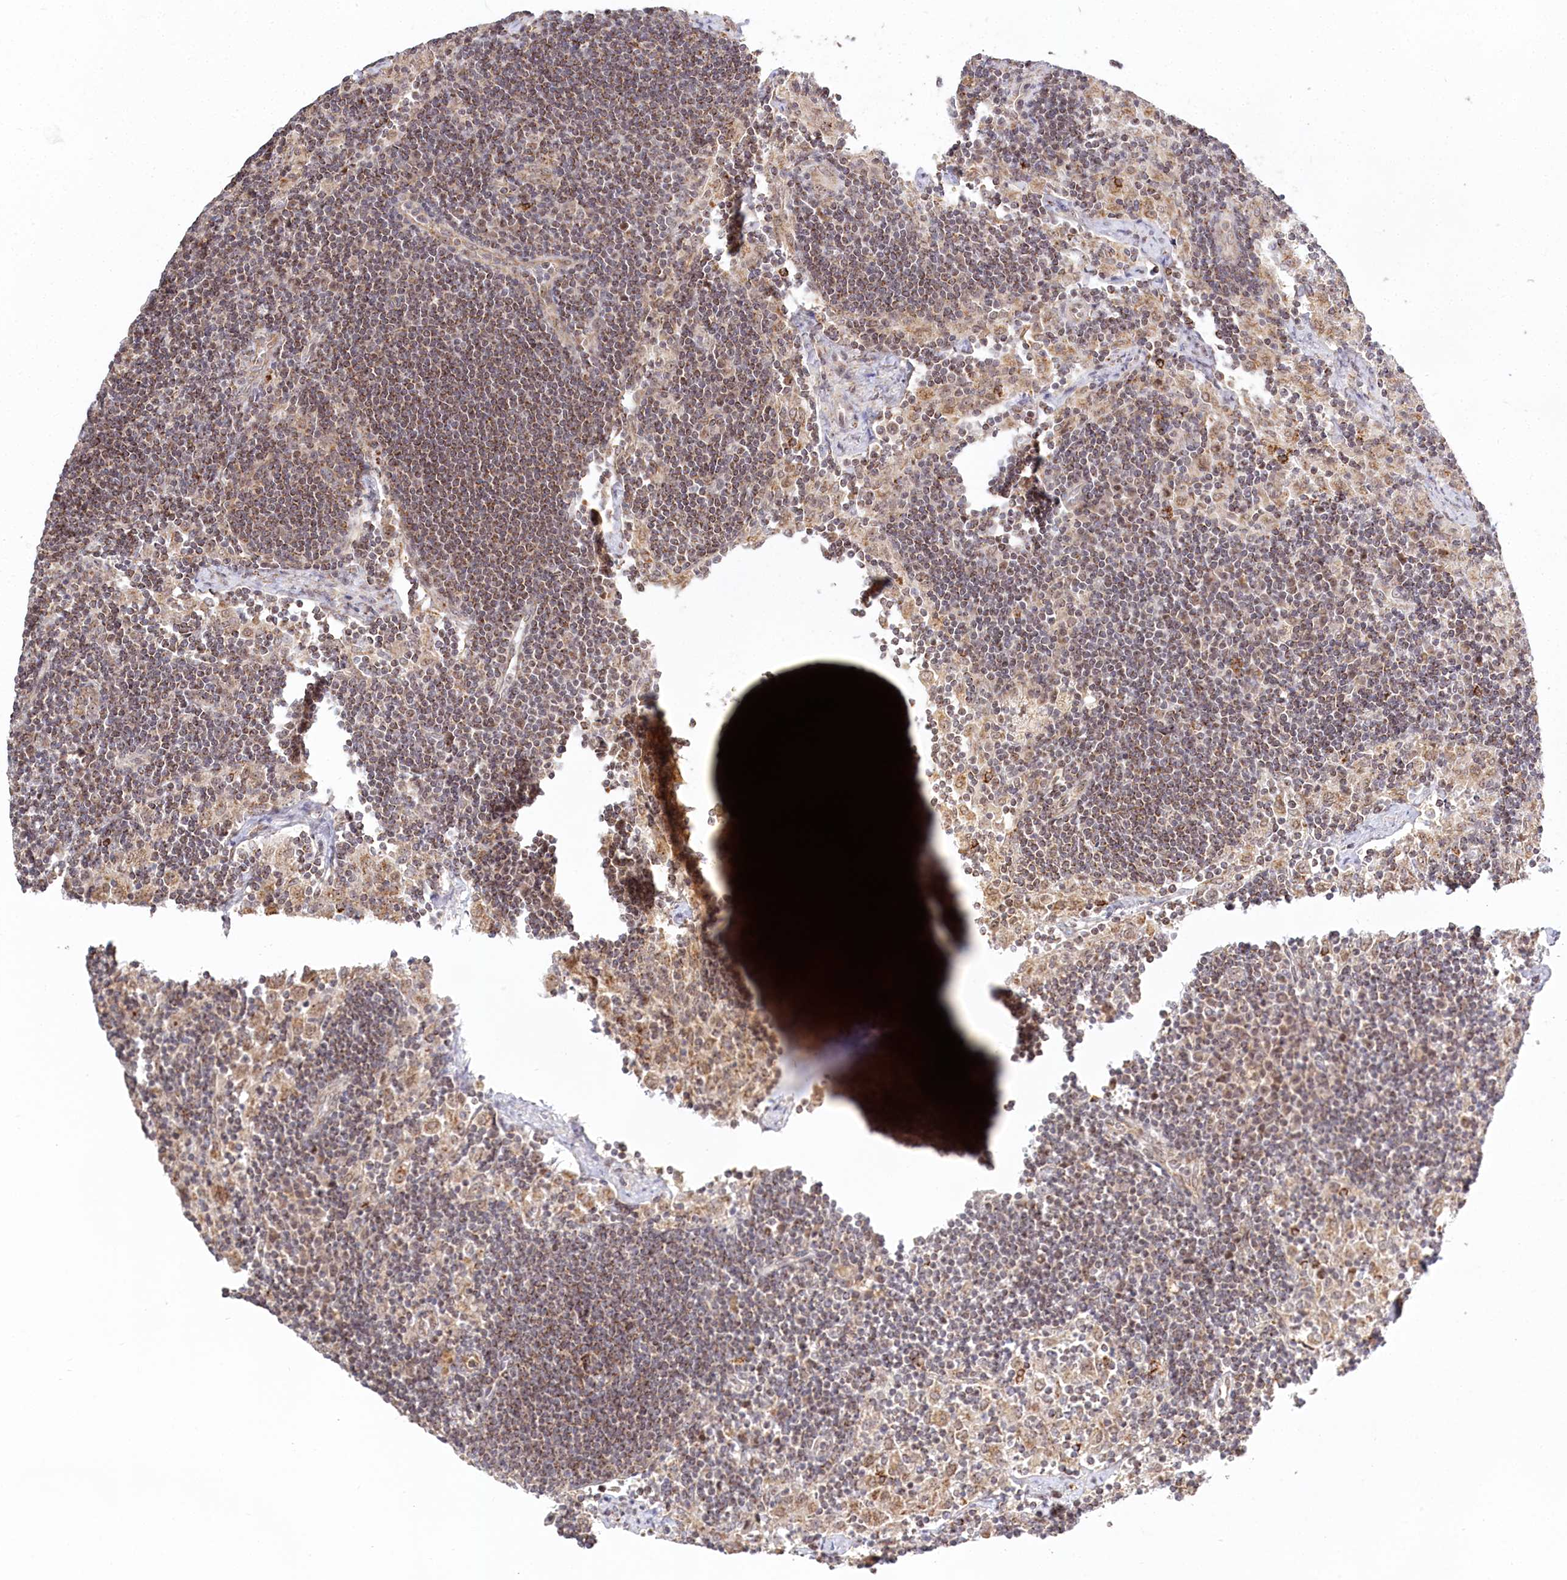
{"staining": {"intensity": "moderate", "quantity": ">75%", "location": "cytoplasmic/membranous"}, "tissue": "lymph node", "cell_type": "Germinal center cells", "image_type": "normal", "snomed": [{"axis": "morphology", "description": "Normal tissue, NOS"}, {"axis": "topography", "description": "Lymph node"}], "caption": "Approximately >75% of germinal center cells in benign human lymph node demonstrate moderate cytoplasmic/membranous protein staining as visualized by brown immunohistochemical staining.", "gene": "RTN4IP1", "patient": {"sex": "male", "age": 24}}